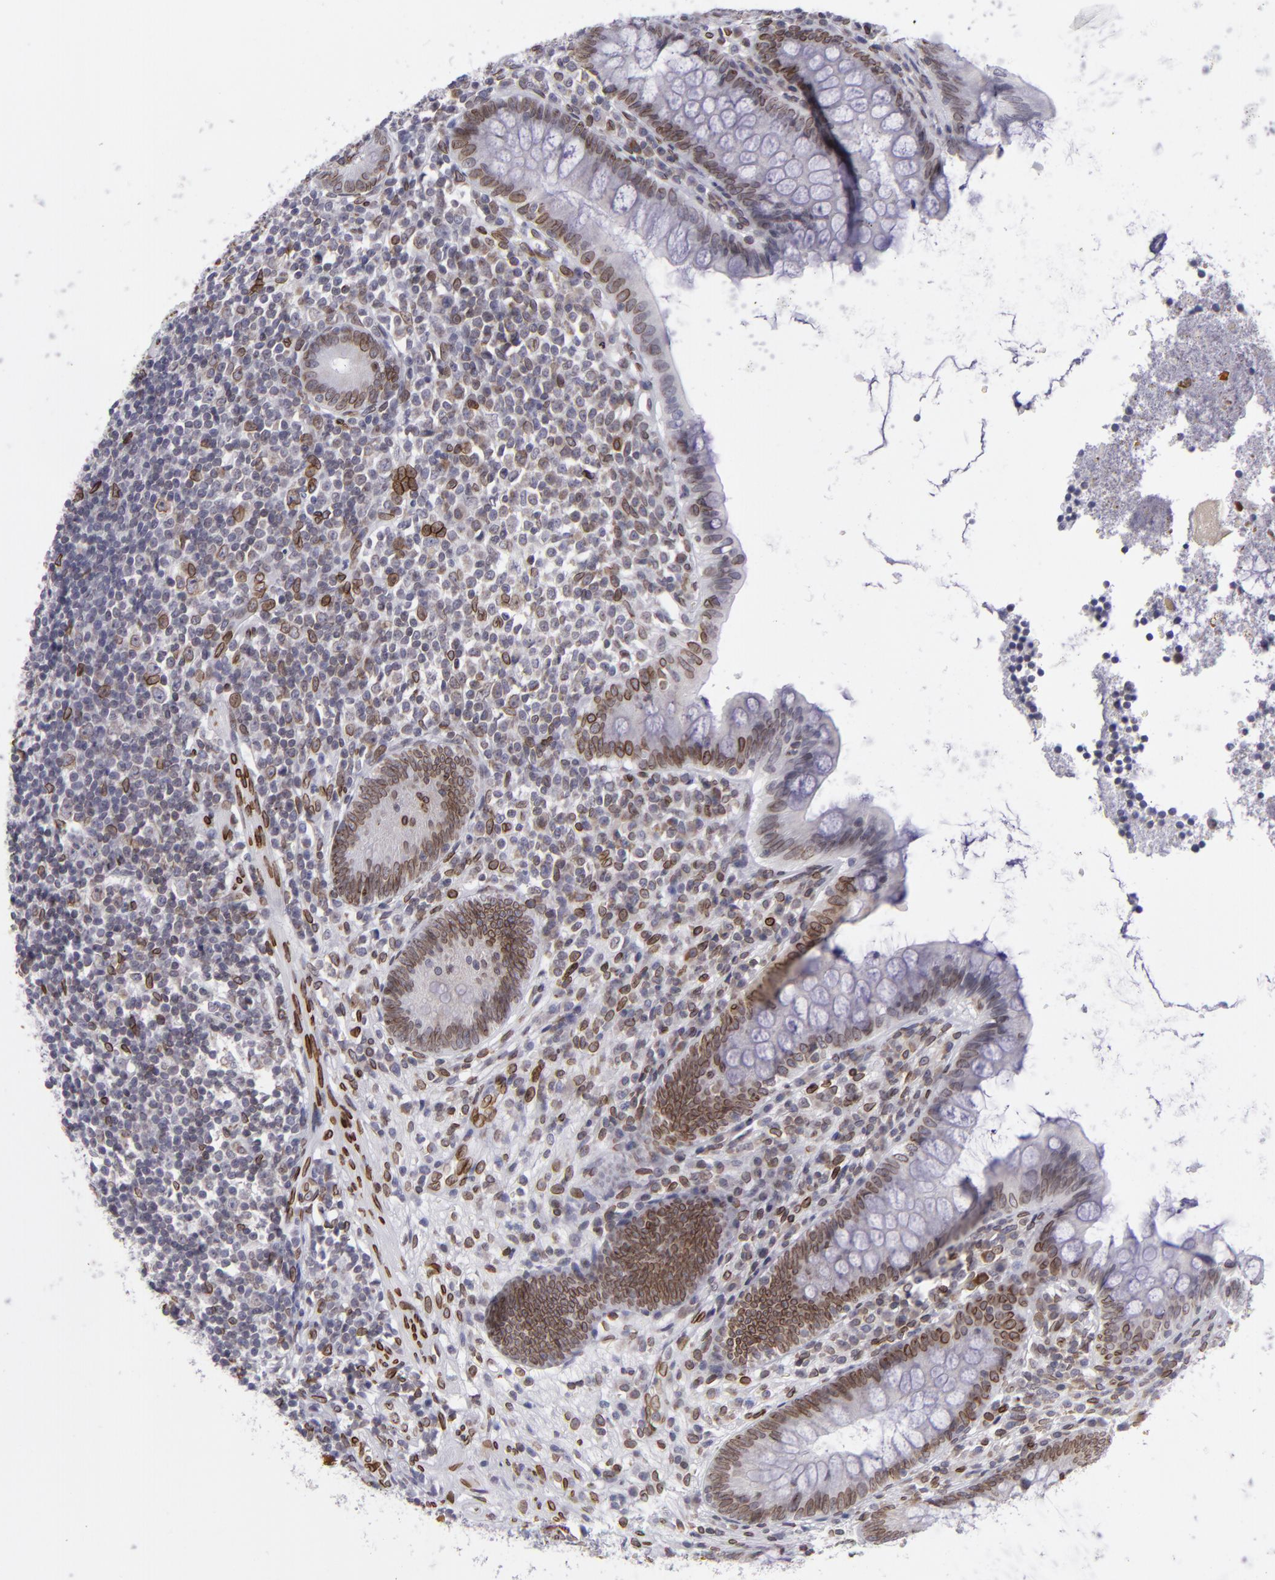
{"staining": {"intensity": "moderate", "quantity": "25%-75%", "location": "nuclear"}, "tissue": "appendix", "cell_type": "Glandular cells", "image_type": "normal", "snomed": [{"axis": "morphology", "description": "Normal tissue, NOS"}, {"axis": "topography", "description": "Appendix"}], "caption": "Moderate nuclear positivity is seen in about 25%-75% of glandular cells in unremarkable appendix.", "gene": "EMD", "patient": {"sex": "female", "age": 66}}